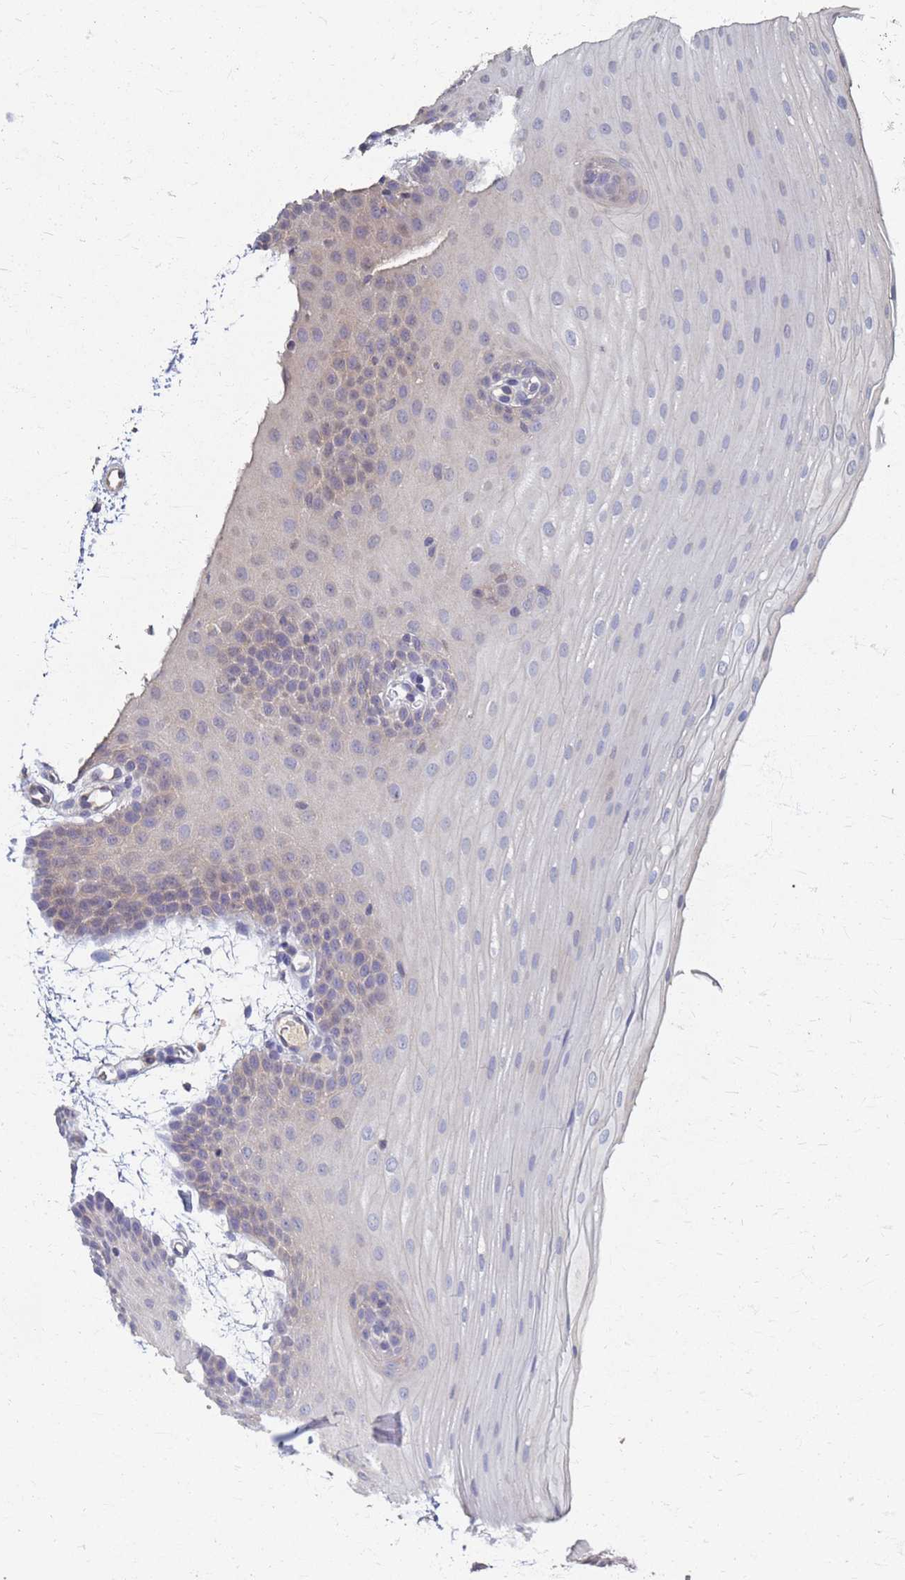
{"staining": {"intensity": "weak", "quantity": "<25%", "location": "cytoplasmic/membranous"}, "tissue": "oral mucosa", "cell_type": "Squamous epithelial cells", "image_type": "normal", "snomed": [{"axis": "morphology", "description": "Normal tissue, NOS"}, {"axis": "topography", "description": "Oral tissue"}], "caption": "An image of oral mucosa stained for a protein shows no brown staining in squamous epithelial cells. Brightfield microscopy of immunohistochemistry (IHC) stained with DAB (3,3'-diaminobenzidine) (brown) and hematoxylin (blue), captured at high magnification.", "gene": "KRCC1", "patient": {"sex": "male", "age": 68}}